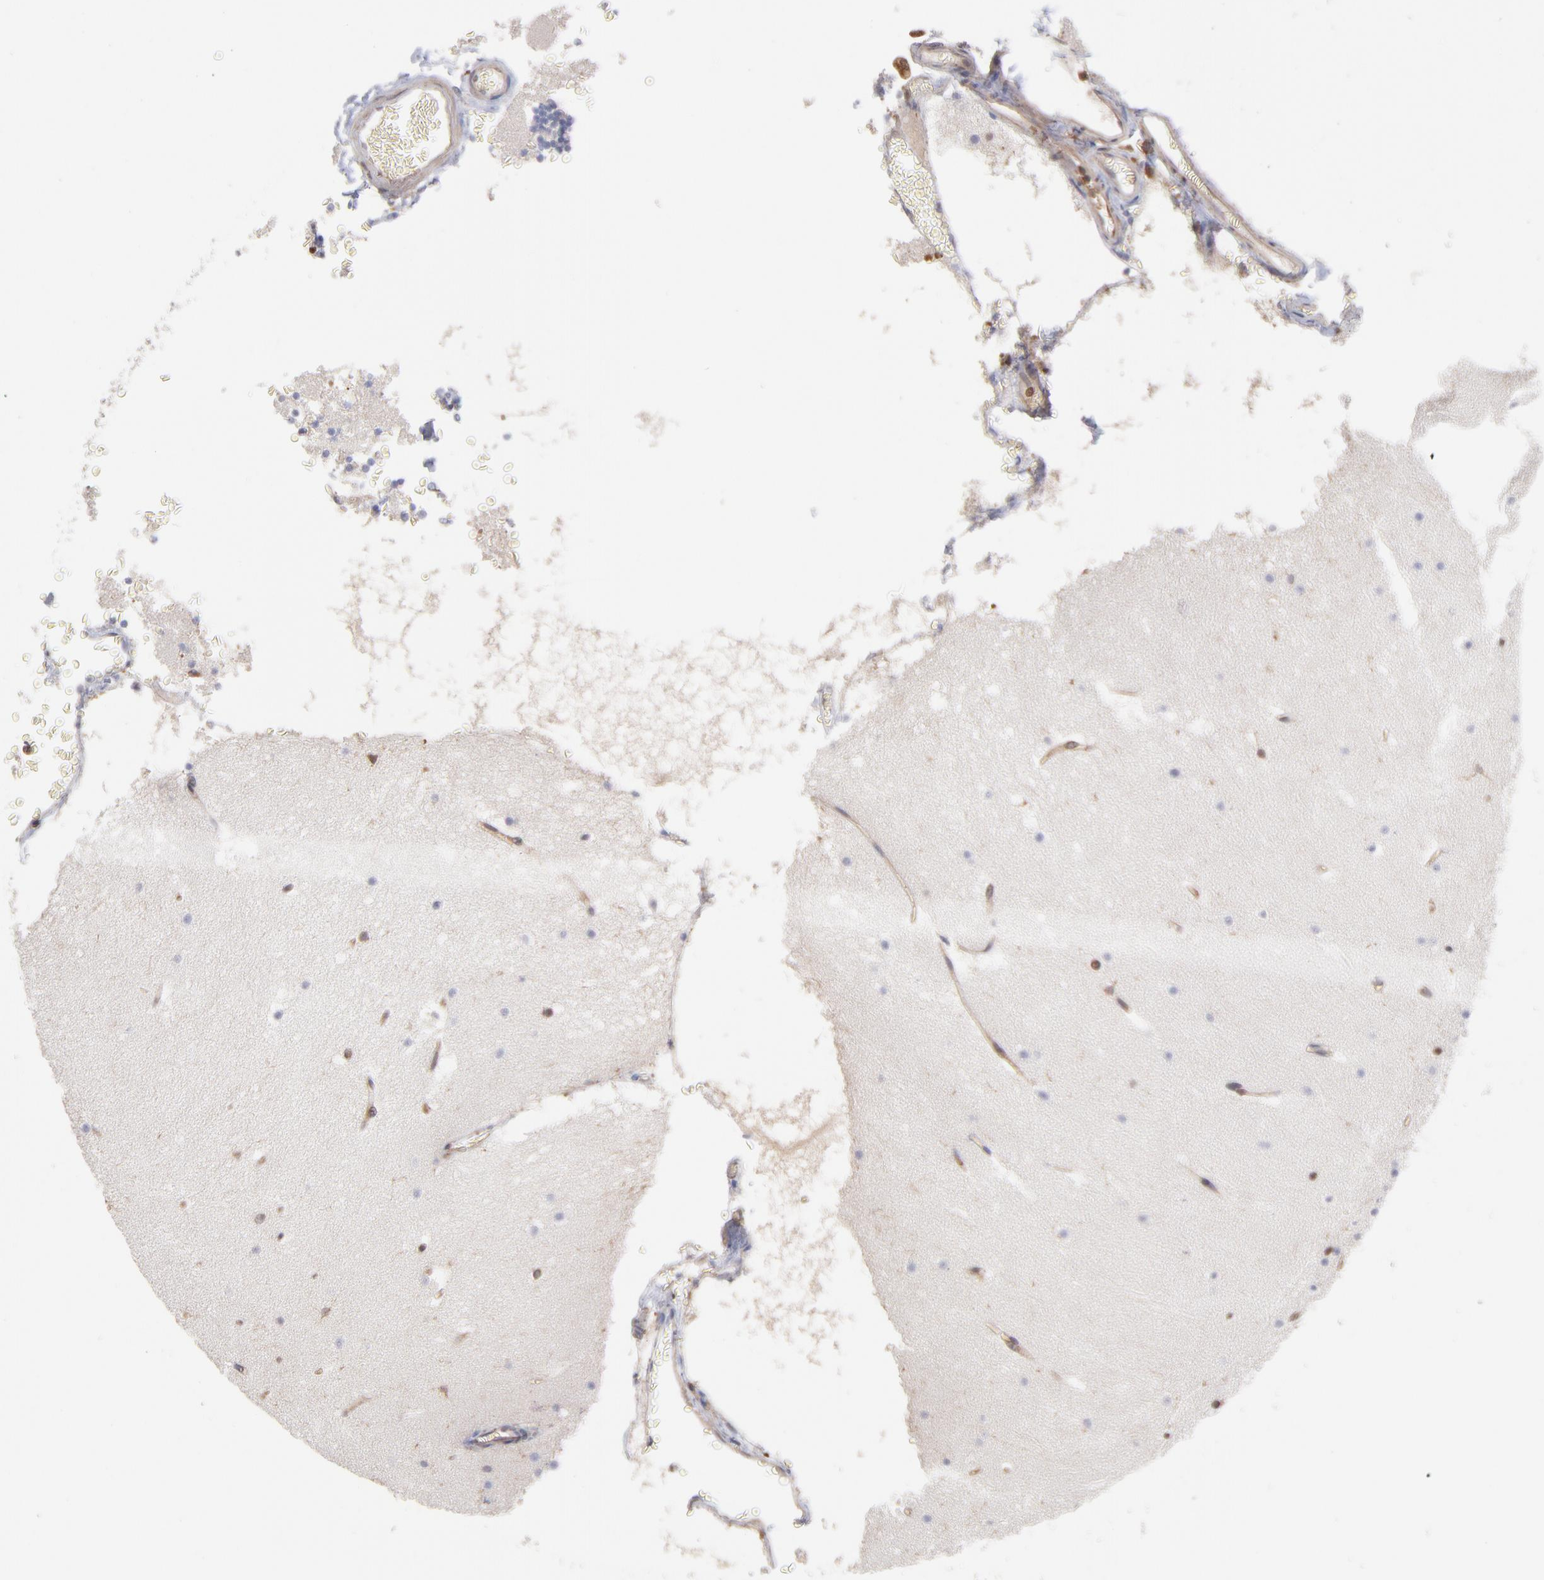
{"staining": {"intensity": "moderate", "quantity": "<25%", "location": "cytoplasmic/membranous"}, "tissue": "cerebellum", "cell_type": "Cells in granular layer", "image_type": "normal", "snomed": [{"axis": "morphology", "description": "Normal tissue, NOS"}, {"axis": "topography", "description": "Cerebellum"}], "caption": "Protein expression analysis of normal cerebellum exhibits moderate cytoplasmic/membranous staining in about <25% of cells in granular layer.", "gene": "MAPRE1", "patient": {"sex": "male", "age": 45}}